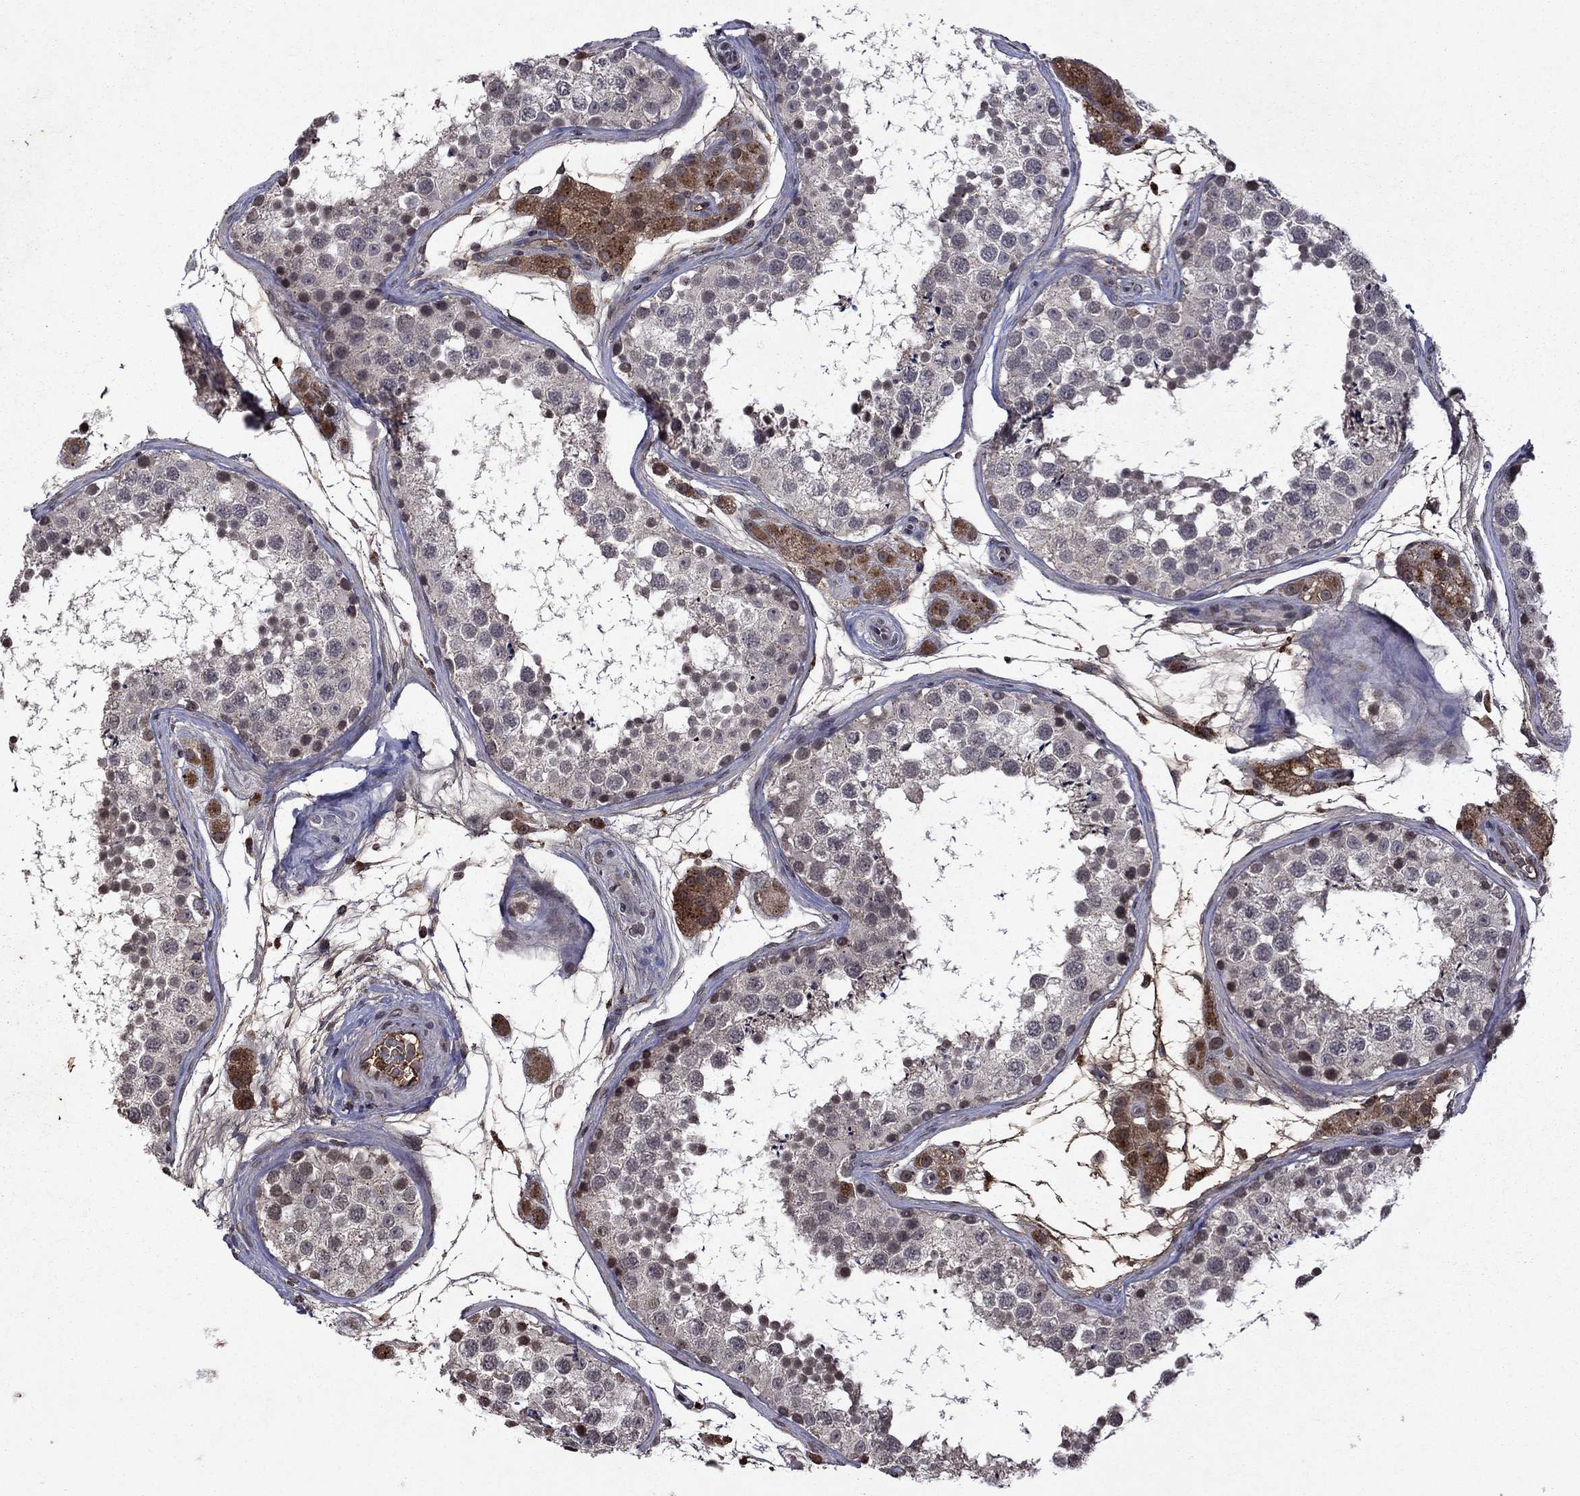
{"staining": {"intensity": "negative", "quantity": "none", "location": "none"}, "tissue": "testis", "cell_type": "Cells in seminiferous ducts", "image_type": "normal", "snomed": [{"axis": "morphology", "description": "Normal tissue, NOS"}, {"axis": "topography", "description": "Testis"}], "caption": "Immunohistochemistry of unremarkable human testis demonstrates no expression in cells in seminiferous ducts. (IHC, brightfield microscopy, high magnification).", "gene": "NLGN1", "patient": {"sex": "male", "age": 41}}